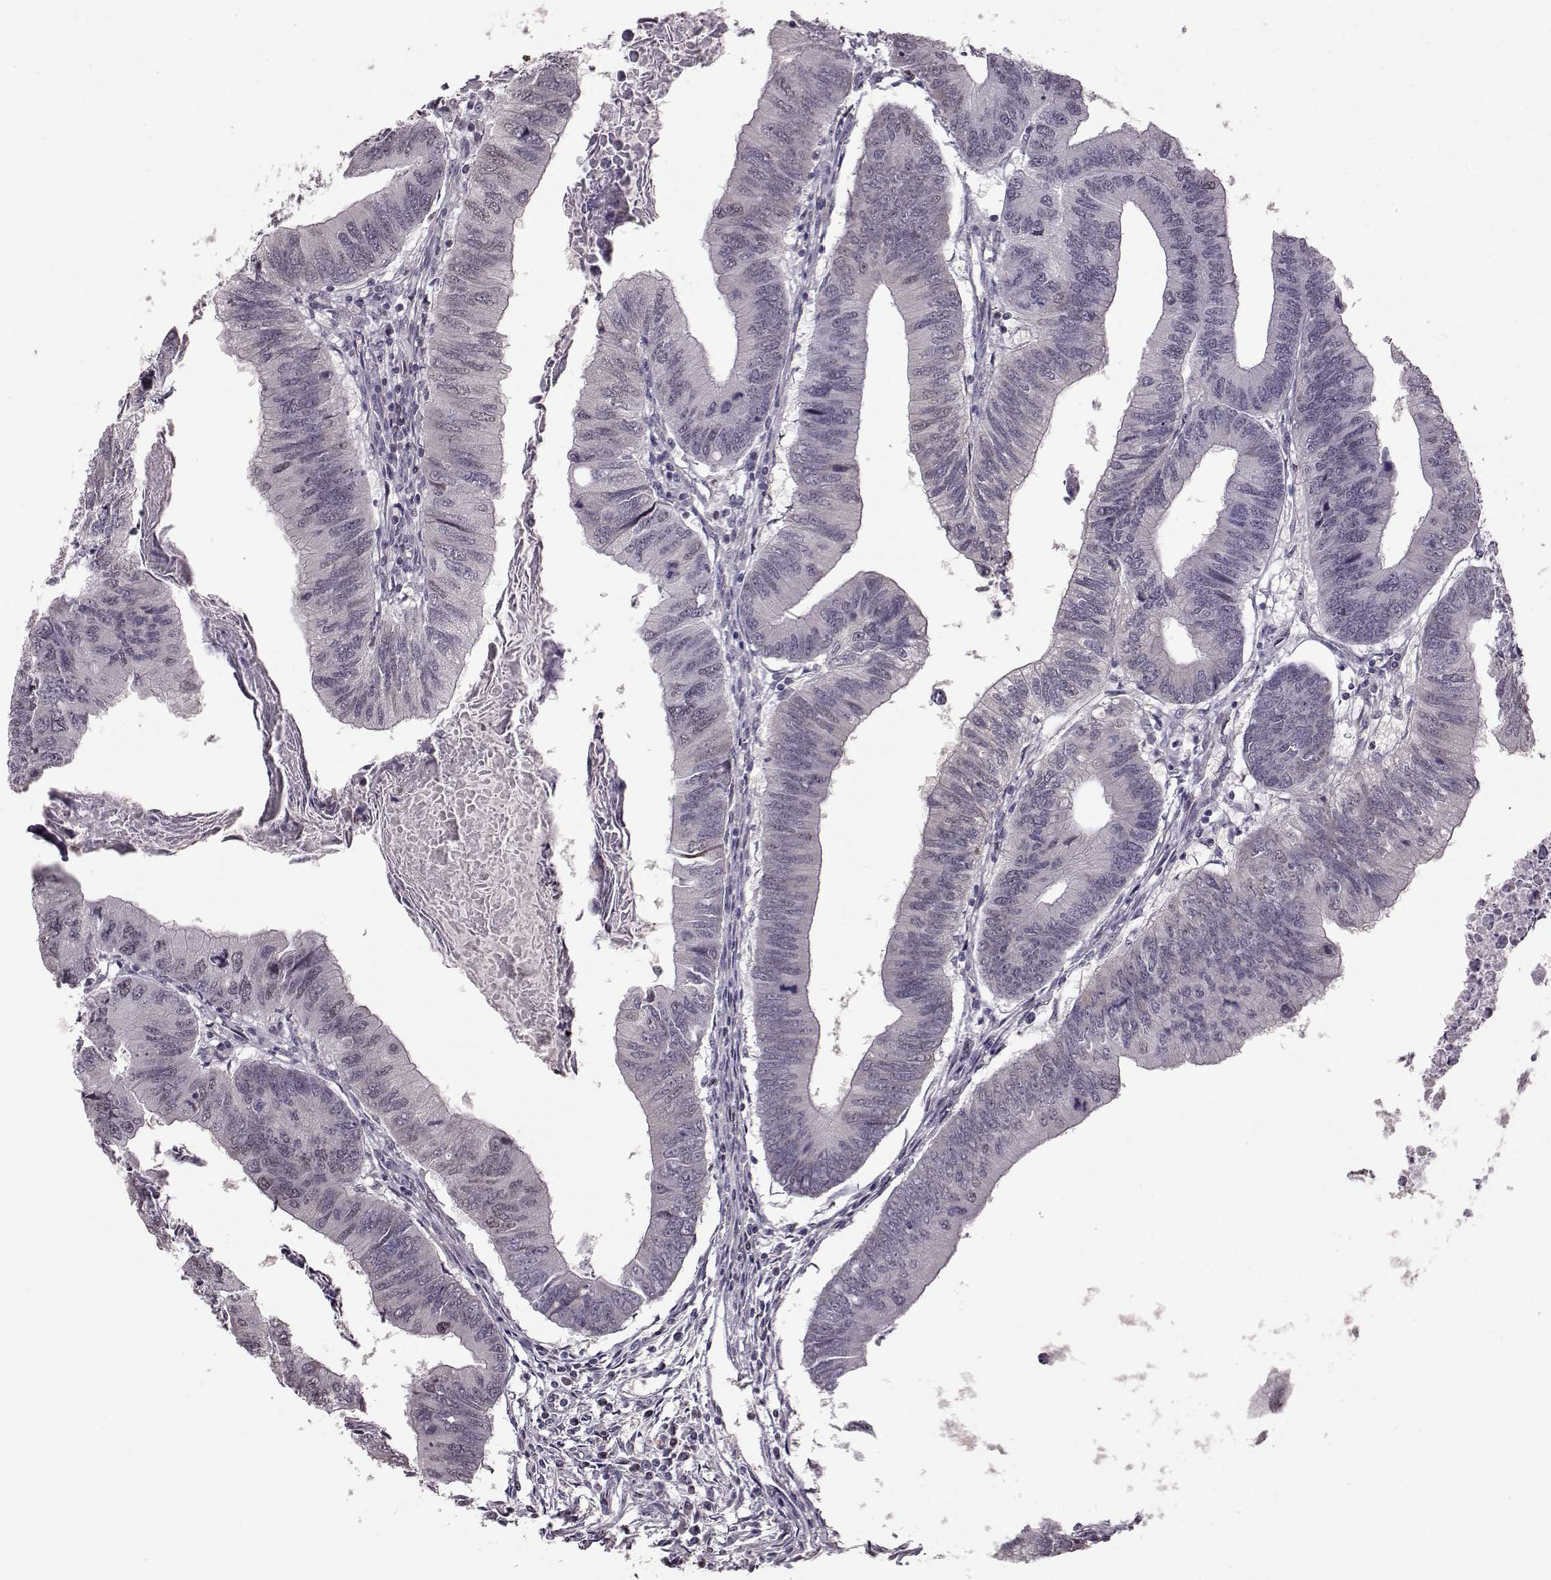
{"staining": {"intensity": "weak", "quantity": "<25%", "location": "nuclear"}, "tissue": "colorectal cancer", "cell_type": "Tumor cells", "image_type": "cancer", "snomed": [{"axis": "morphology", "description": "Adenocarcinoma, NOS"}, {"axis": "topography", "description": "Colon"}], "caption": "DAB immunohistochemical staining of colorectal cancer demonstrates no significant positivity in tumor cells. The staining was performed using DAB to visualize the protein expression in brown, while the nuclei were stained in blue with hematoxylin (Magnification: 20x).", "gene": "KLF6", "patient": {"sex": "male", "age": 53}}